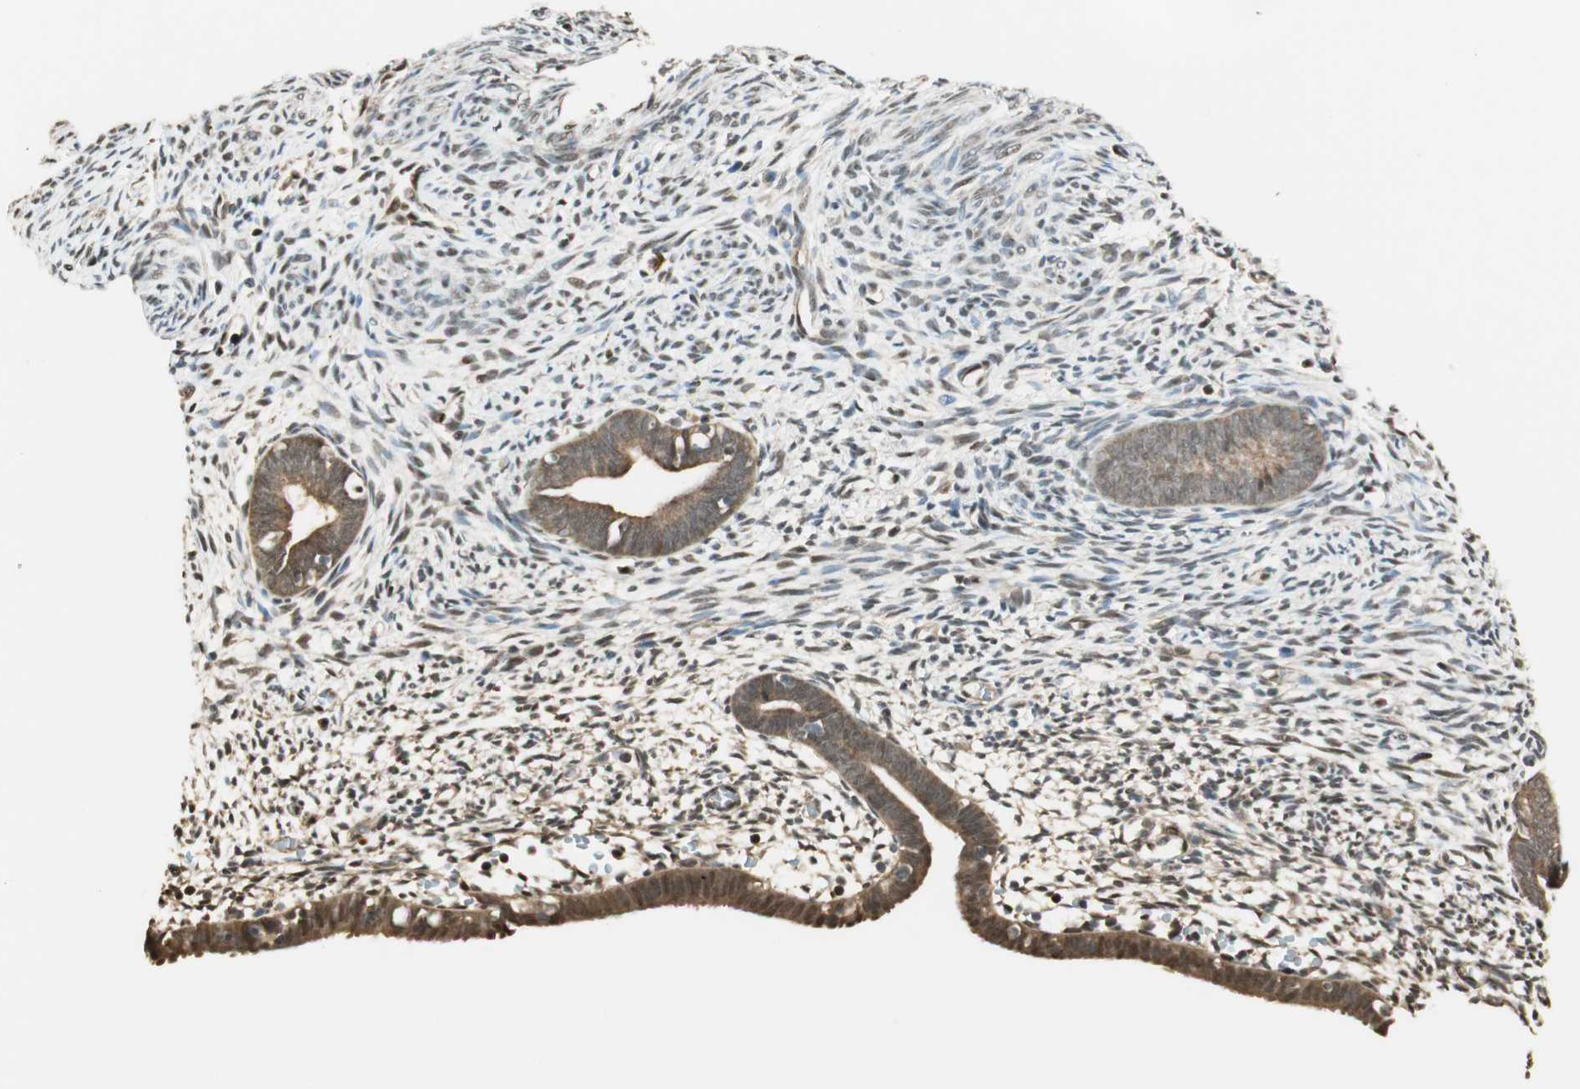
{"staining": {"intensity": "strong", "quantity": ">75%", "location": "cytoplasmic/membranous,nuclear"}, "tissue": "endometrium", "cell_type": "Cells in endometrial stroma", "image_type": "normal", "snomed": [{"axis": "morphology", "description": "Normal tissue, NOS"}, {"axis": "morphology", "description": "Atrophy, NOS"}, {"axis": "topography", "description": "Uterus"}, {"axis": "topography", "description": "Endometrium"}], "caption": "This is an image of immunohistochemistry staining of unremarkable endometrium, which shows strong positivity in the cytoplasmic/membranous,nuclear of cells in endometrial stroma.", "gene": "ENSG00000268870", "patient": {"sex": "female", "age": 68}}